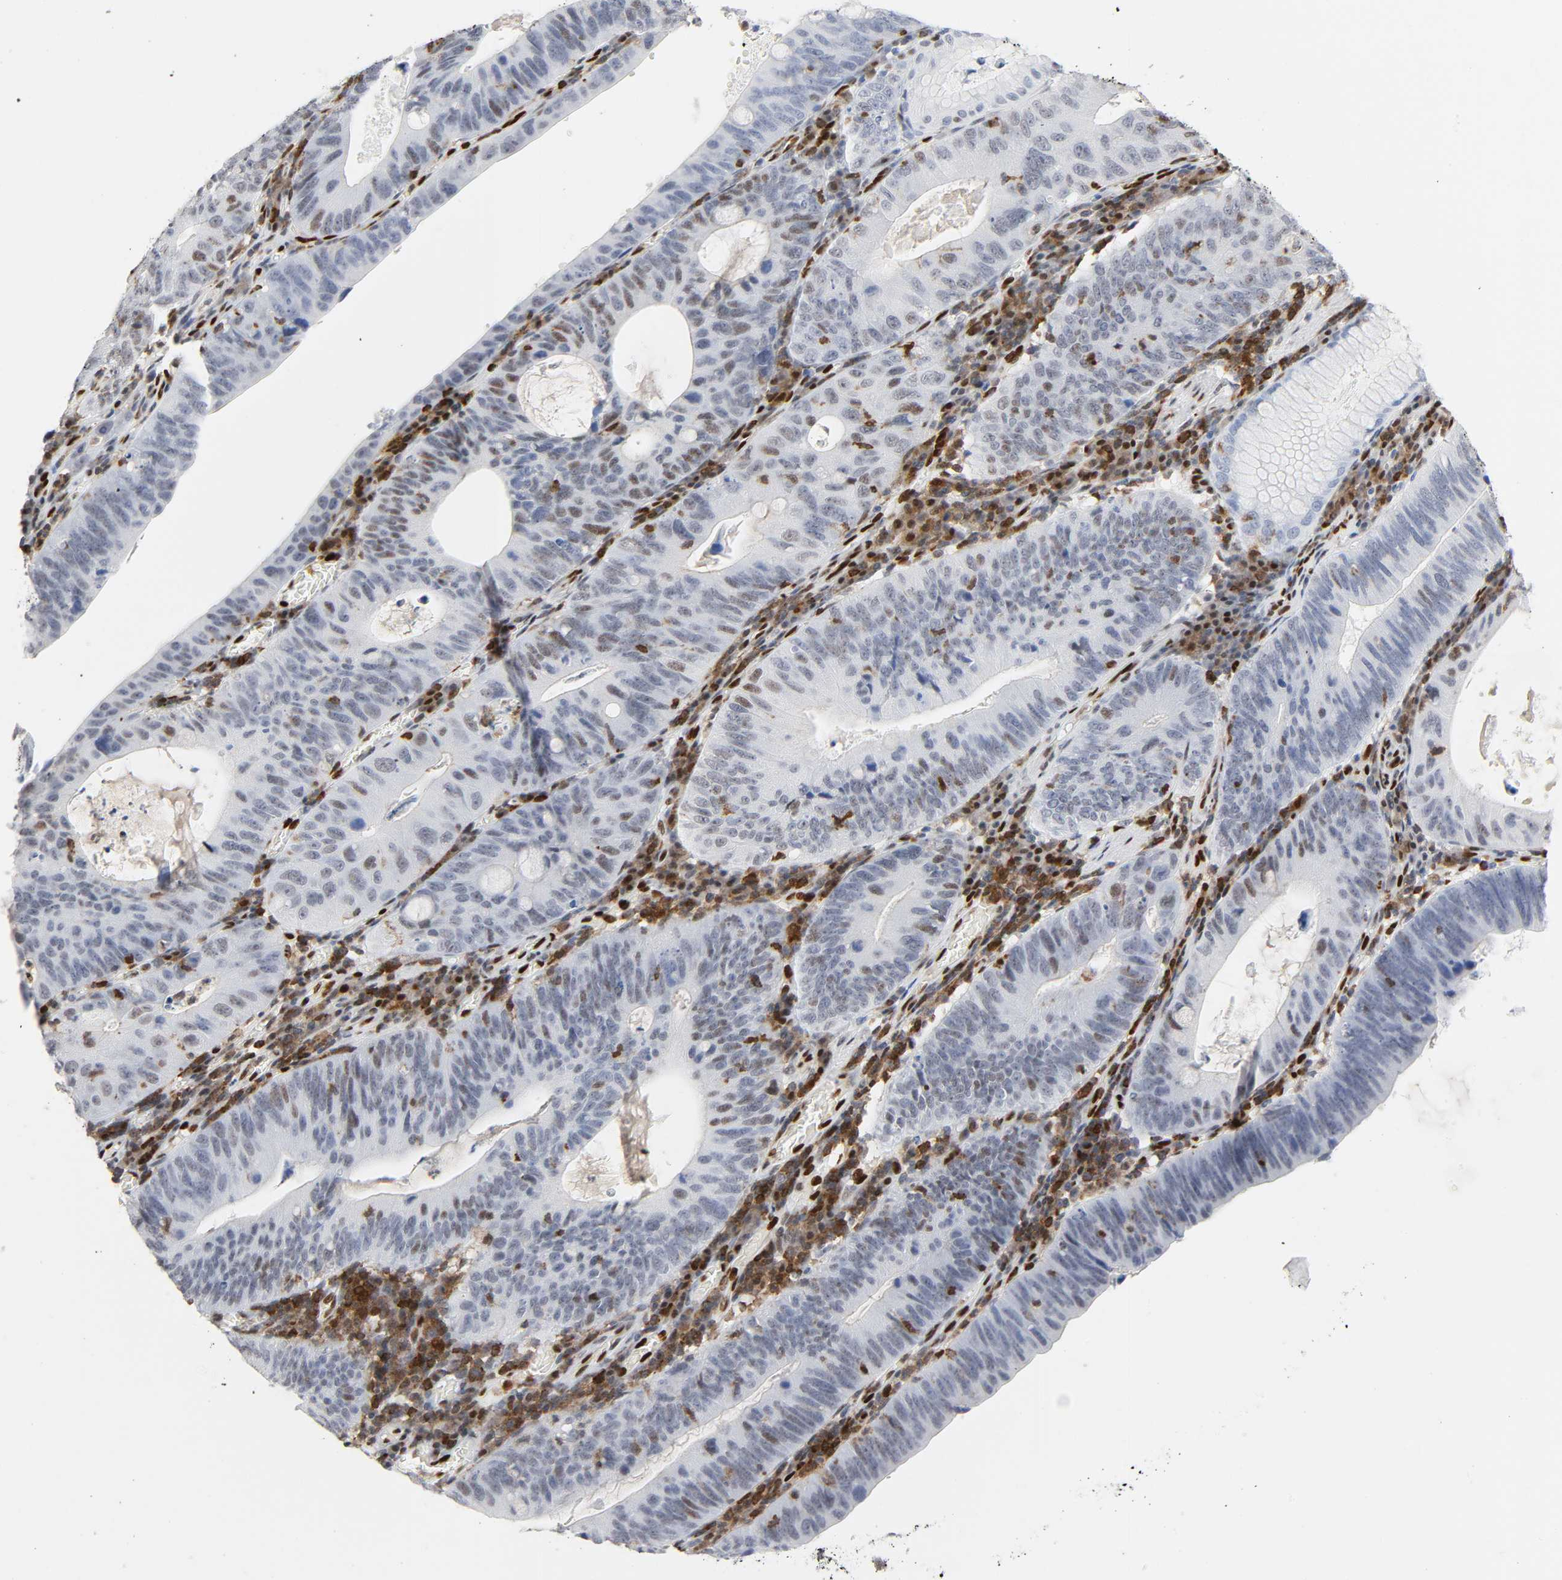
{"staining": {"intensity": "moderate", "quantity": "25%-75%", "location": "nuclear"}, "tissue": "stomach cancer", "cell_type": "Tumor cells", "image_type": "cancer", "snomed": [{"axis": "morphology", "description": "Adenocarcinoma, NOS"}, {"axis": "topography", "description": "Stomach"}], "caption": "Protein expression analysis of adenocarcinoma (stomach) displays moderate nuclear staining in approximately 25%-75% of tumor cells.", "gene": "WAS", "patient": {"sex": "male", "age": 59}}